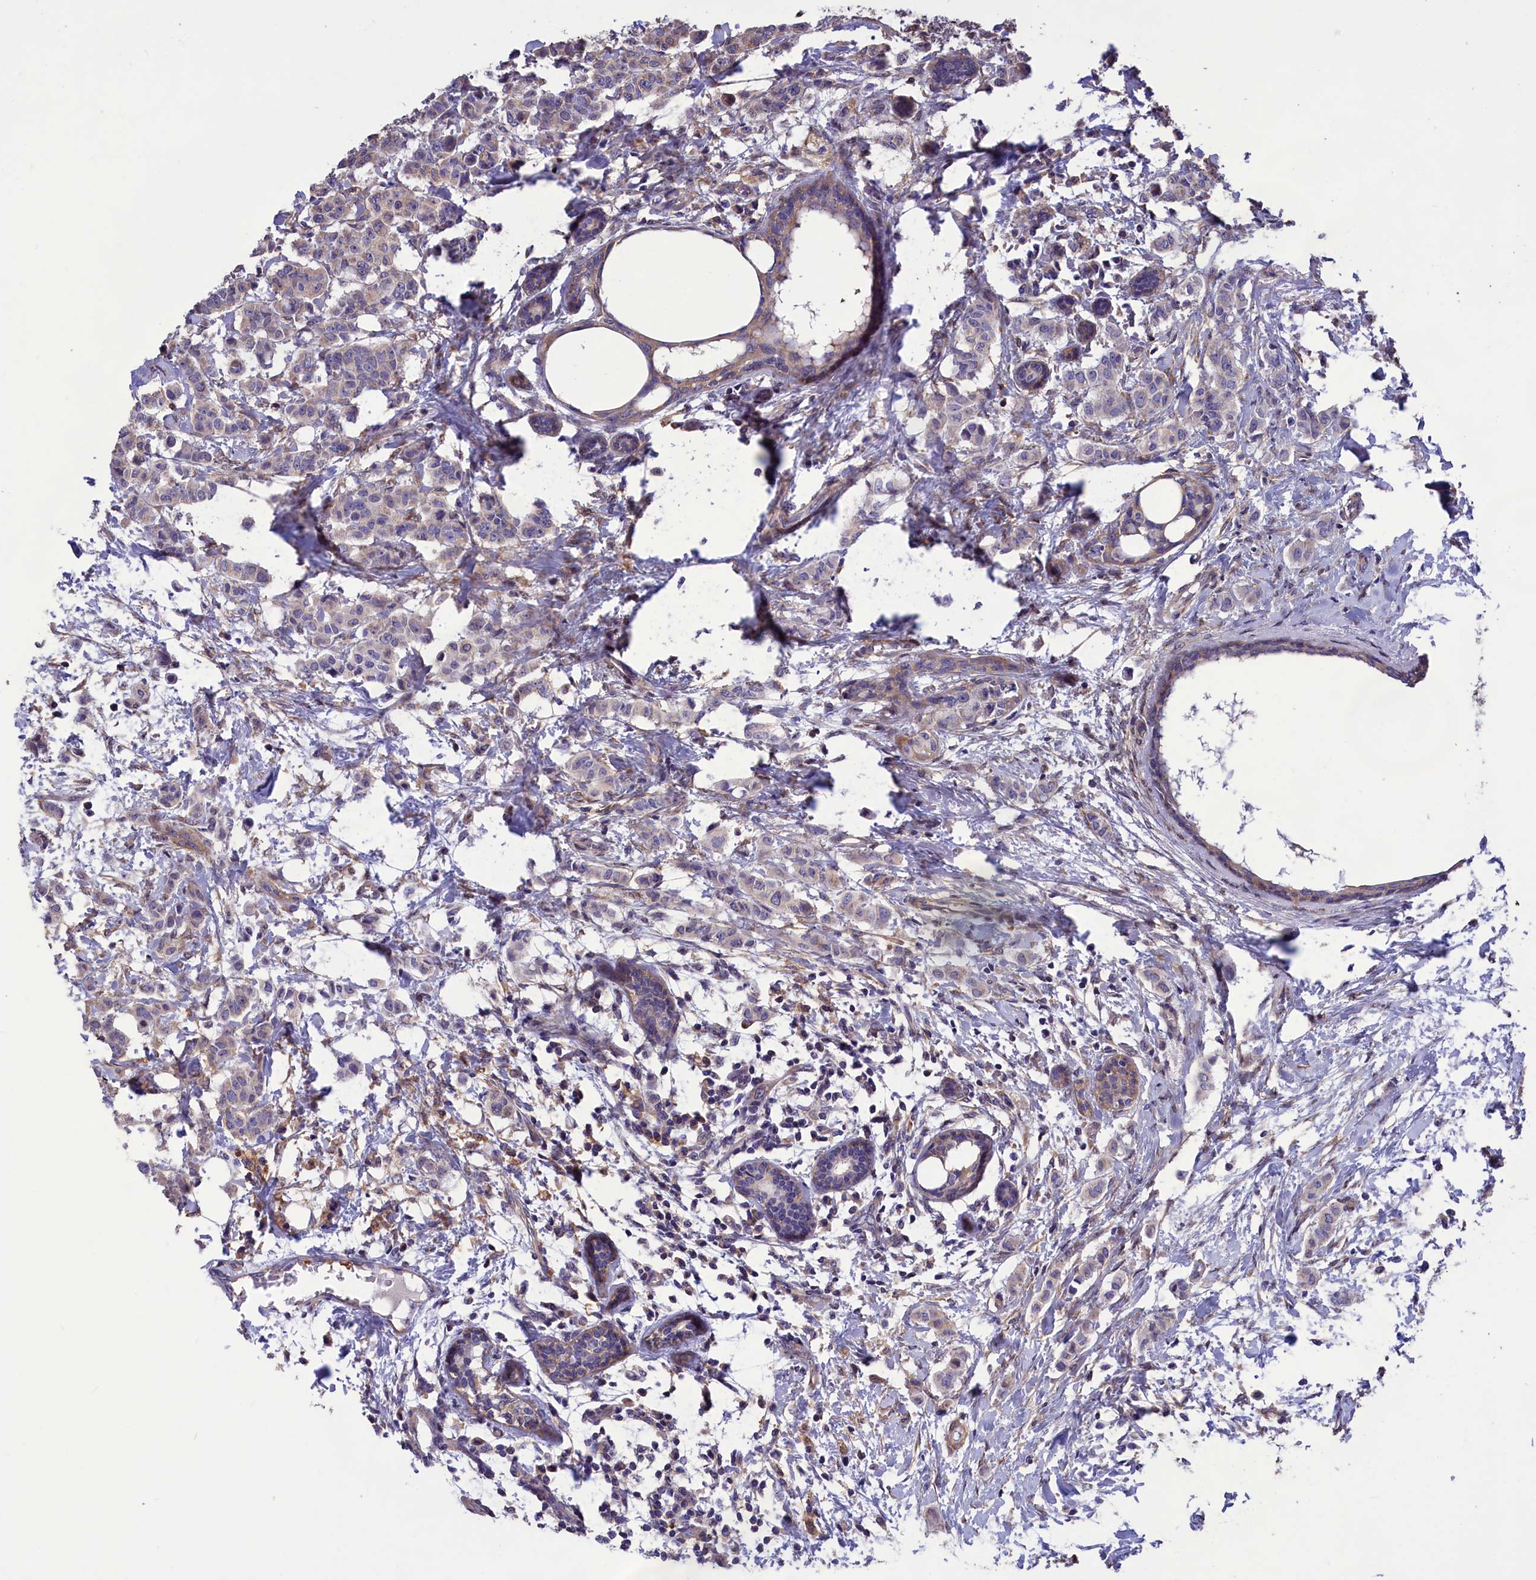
{"staining": {"intensity": "negative", "quantity": "none", "location": "none"}, "tissue": "breast cancer", "cell_type": "Tumor cells", "image_type": "cancer", "snomed": [{"axis": "morphology", "description": "Duct carcinoma"}, {"axis": "topography", "description": "Breast"}], "caption": "This image is of infiltrating ductal carcinoma (breast) stained with immunohistochemistry (IHC) to label a protein in brown with the nuclei are counter-stained blue. There is no positivity in tumor cells. Nuclei are stained in blue.", "gene": "AMDHD2", "patient": {"sex": "female", "age": 40}}